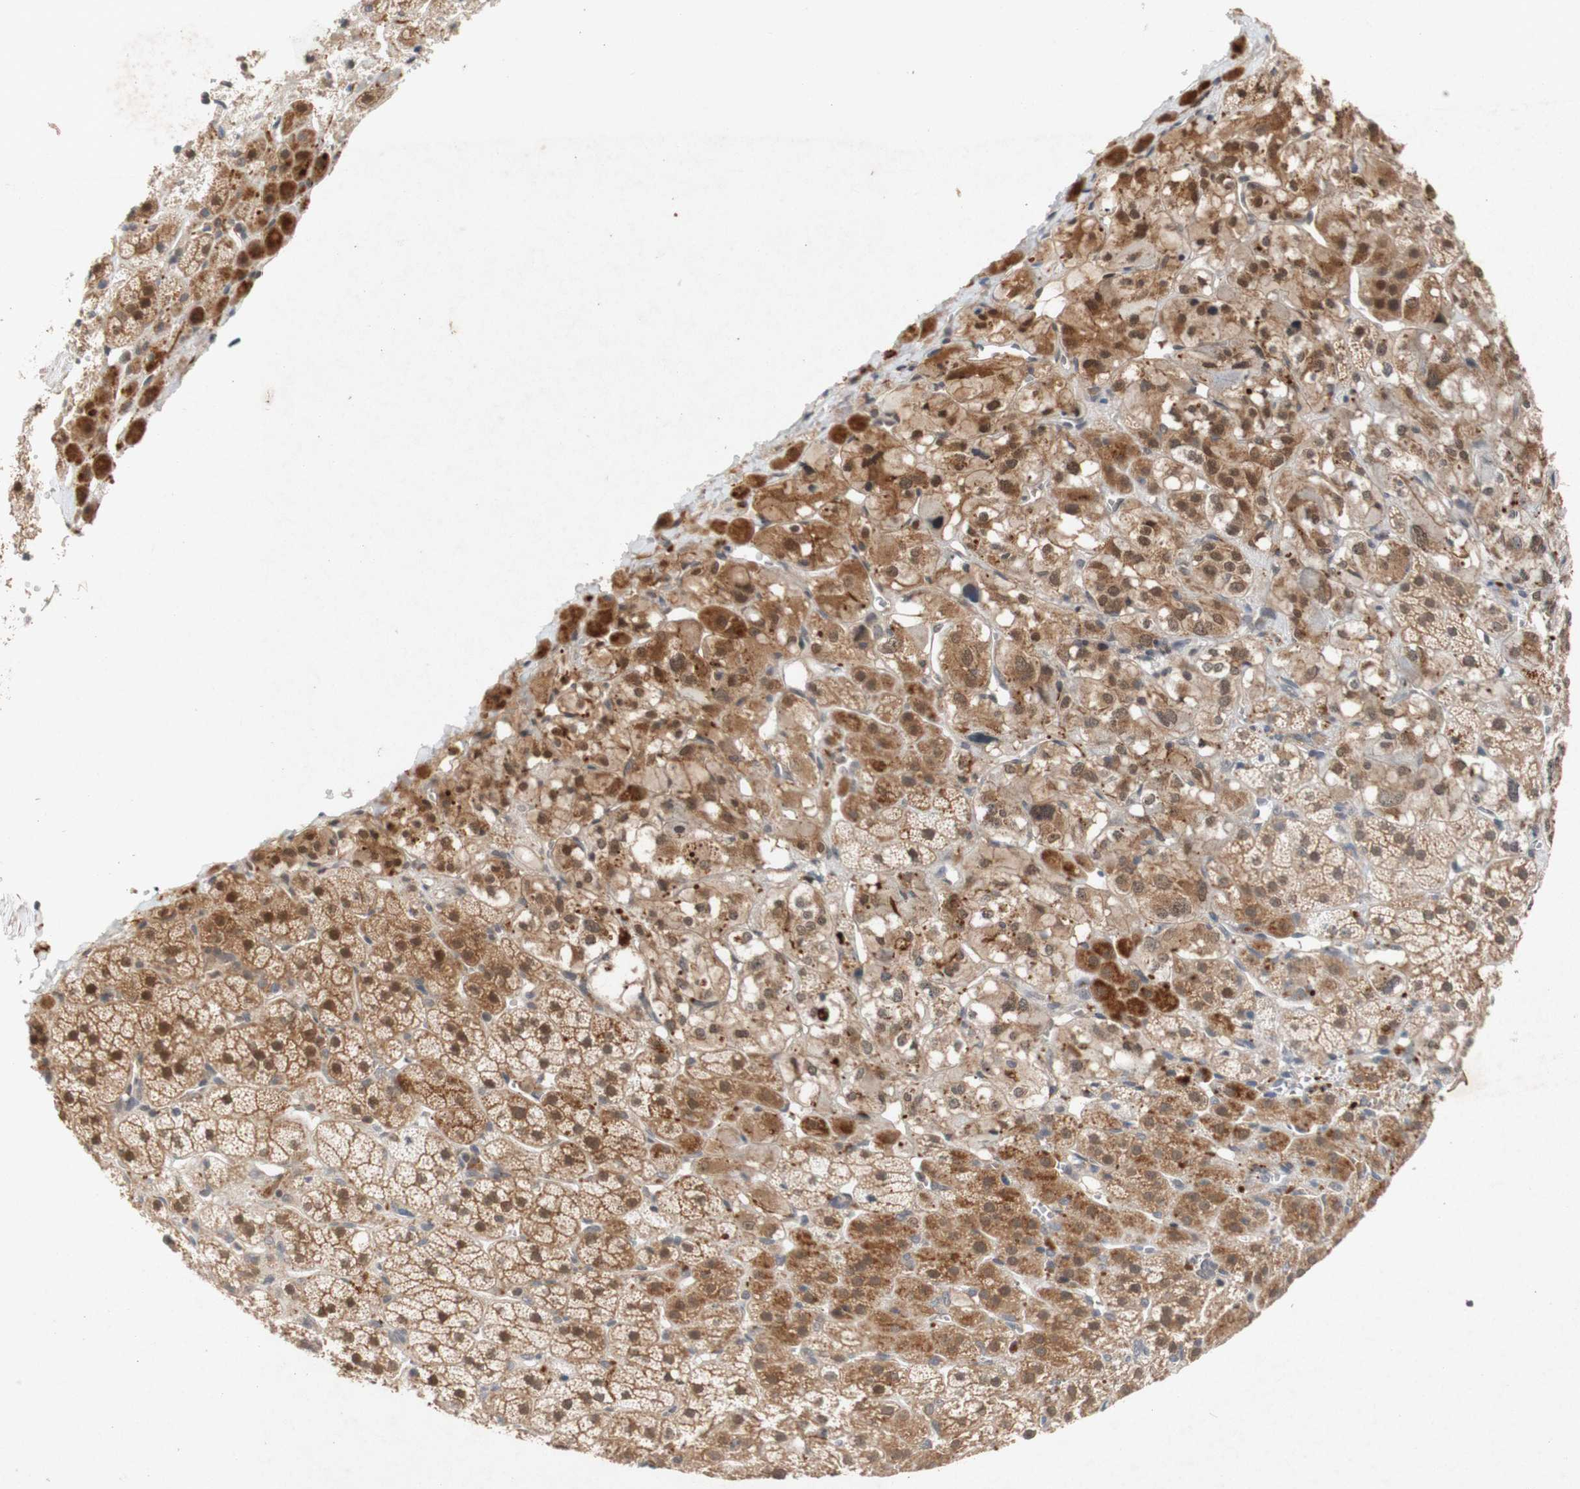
{"staining": {"intensity": "moderate", "quantity": ">75%", "location": "cytoplasmic/membranous,nuclear"}, "tissue": "adrenal gland", "cell_type": "Glandular cells", "image_type": "normal", "snomed": [{"axis": "morphology", "description": "Normal tissue, NOS"}, {"axis": "topography", "description": "Adrenal gland"}], "caption": "Immunohistochemical staining of unremarkable human adrenal gland displays >75% levels of moderate cytoplasmic/membranous,nuclear protein positivity in approximately >75% of glandular cells. (brown staining indicates protein expression, while blue staining denotes nuclei).", "gene": "PIN1", "patient": {"sex": "male", "age": 56}}